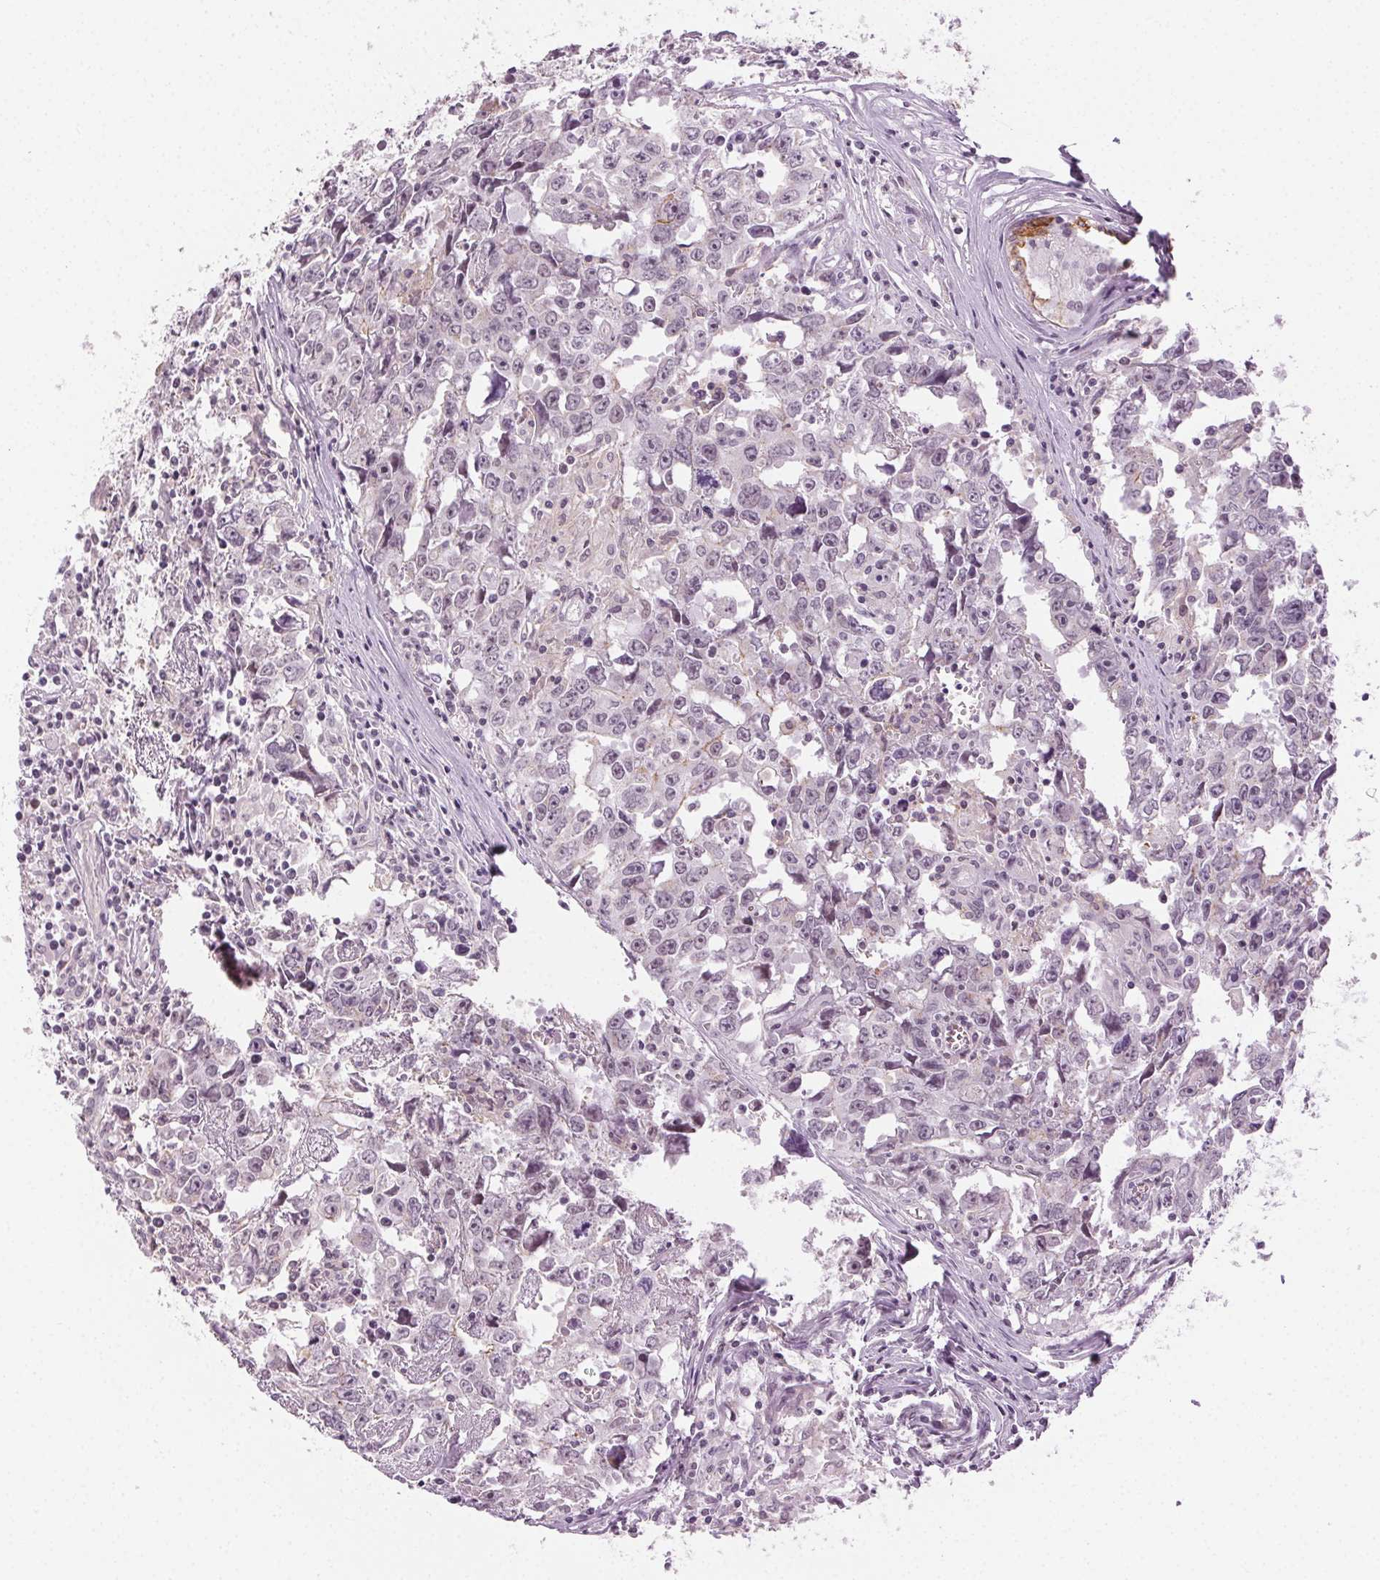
{"staining": {"intensity": "negative", "quantity": "none", "location": "none"}, "tissue": "testis cancer", "cell_type": "Tumor cells", "image_type": "cancer", "snomed": [{"axis": "morphology", "description": "Carcinoma, Embryonal, NOS"}, {"axis": "topography", "description": "Testis"}], "caption": "High power microscopy image of an immunohistochemistry image of embryonal carcinoma (testis), revealing no significant positivity in tumor cells.", "gene": "AIF1L", "patient": {"sex": "male", "age": 22}}